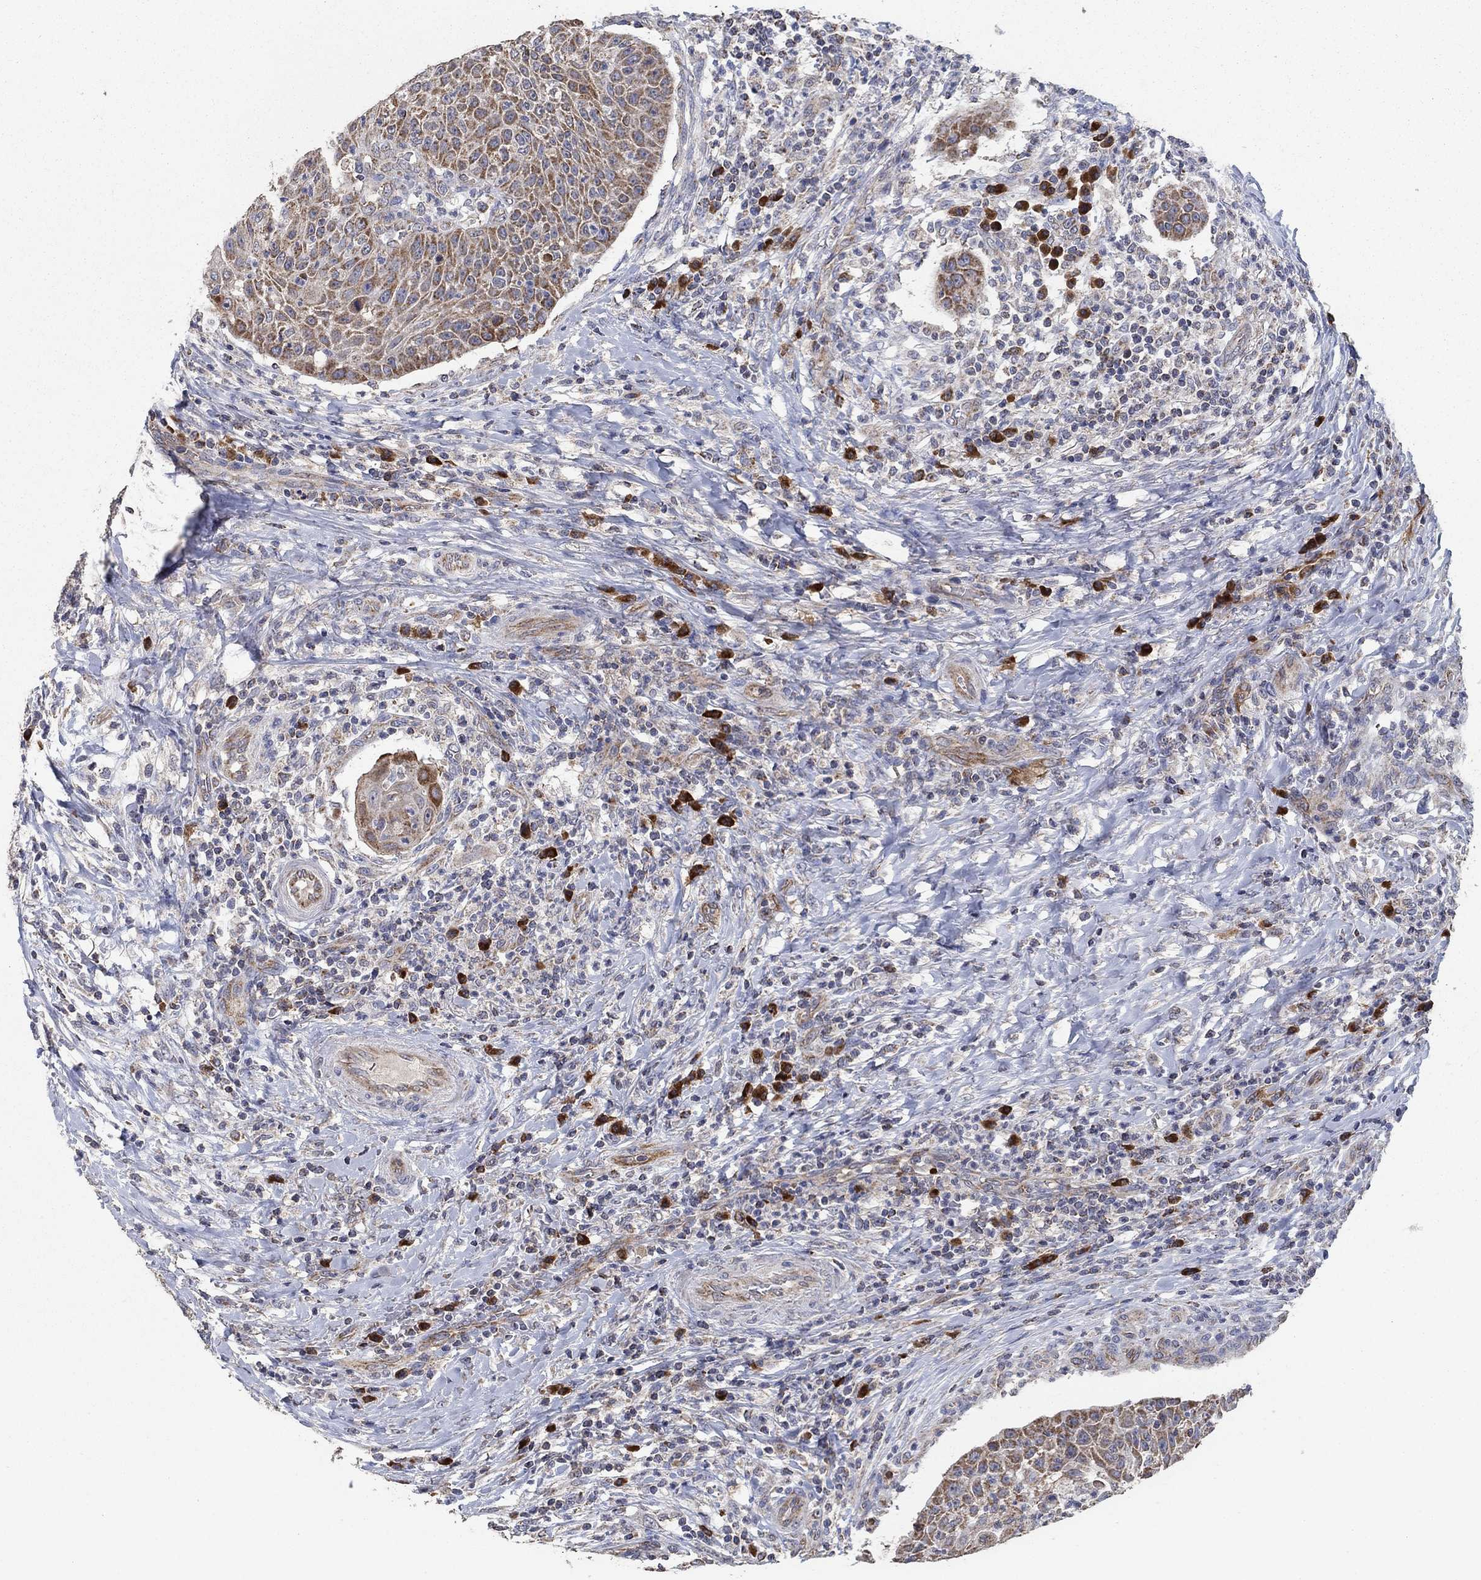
{"staining": {"intensity": "moderate", "quantity": ">75%", "location": "cytoplasmic/membranous"}, "tissue": "head and neck cancer", "cell_type": "Tumor cells", "image_type": "cancer", "snomed": [{"axis": "morphology", "description": "Squamous cell carcinoma, NOS"}, {"axis": "topography", "description": "Head-Neck"}], "caption": "Immunohistochemistry (DAB (3,3'-diaminobenzidine)) staining of squamous cell carcinoma (head and neck) reveals moderate cytoplasmic/membranous protein positivity in approximately >75% of tumor cells. The staining was performed using DAB, with brown indicating positive protein expression. Nuclei are stained blue with hematoxylin.", "gene": "HID1", "patient": {"sex": "male", "age": 69}}